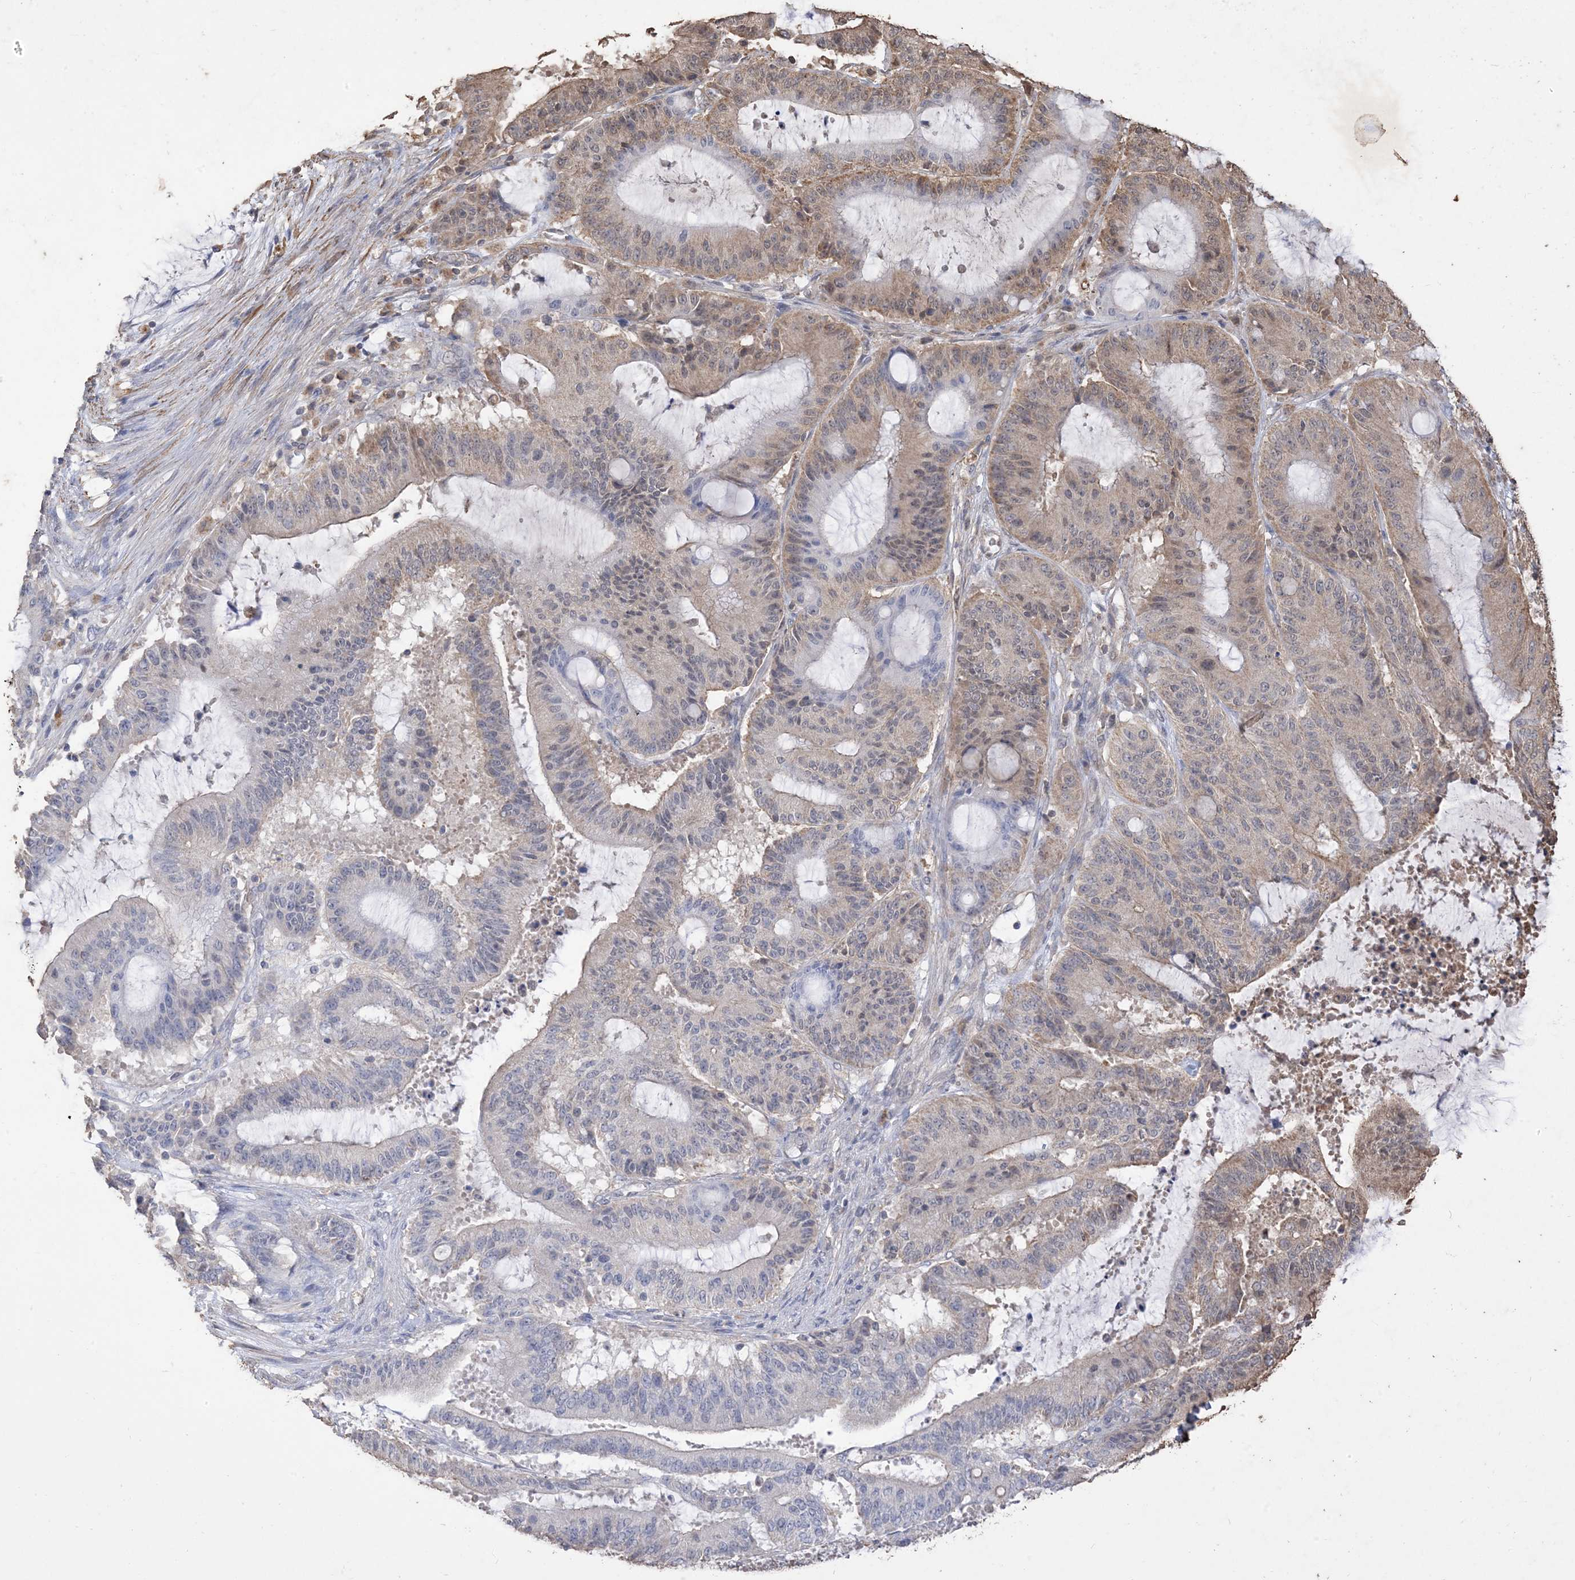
{"staining": {"intensity": "weak", "quantity": "<25%", "location": "cytoplasmic/membranous"}, "tissue": "liver cancer", "cell_type": "Tumor cells", "image_type": "cancer", "snomed": [{"axis": "morphology", "description": "Normal tissue, NOS"}, {"axis": "morphology", "description": "Cholangiocarcinoma"}, {"axis": "topography", "description": "Liver"}, {"axis": "topography", "description": "Peripheral nerve tissue"}], "caption": "Micrograph shows no significant protein expression in tumor cells of liver cholangiocarcinoma.", "gene": "HPS4", "patient": {"sex": "female", "age": 73}}